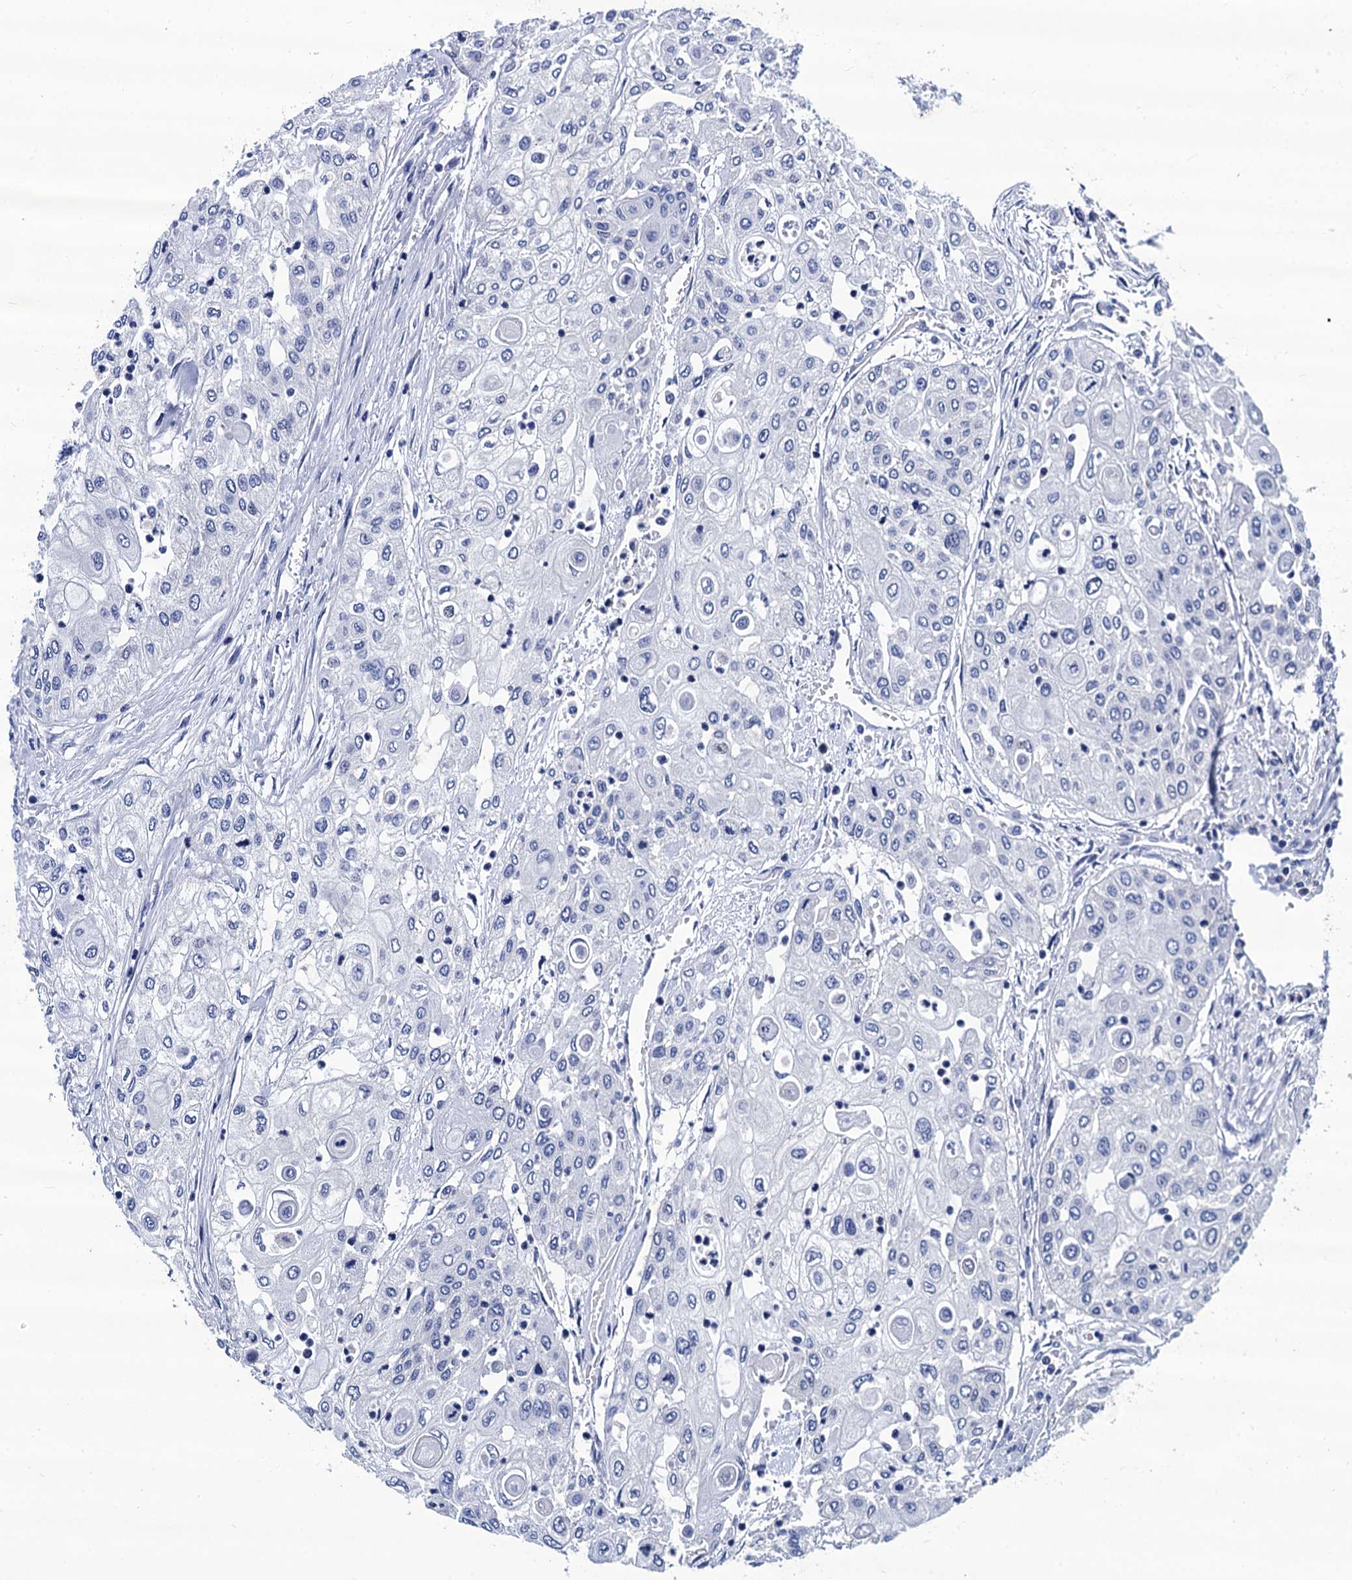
{"staining": {"intensity": "negative", "quantity": "none", "location": "none"}, "tissue": "urothelial cancer", "cell_type": "Tumor cells", "image_type": "cancer", "snomed": [{"axis": "morphology", "description": "Urothelial carcinoma, High grade"}, {"axis": "topography", "description": "Urinary bladder"}], "caption": "Immunohistochemistry histopathology image of urothelial cancer stained for a protein (brown), which demonstrates no staining in tumor cells.", "gene": "LRRC30", "patient": {"sex": "female", "age": 79}}